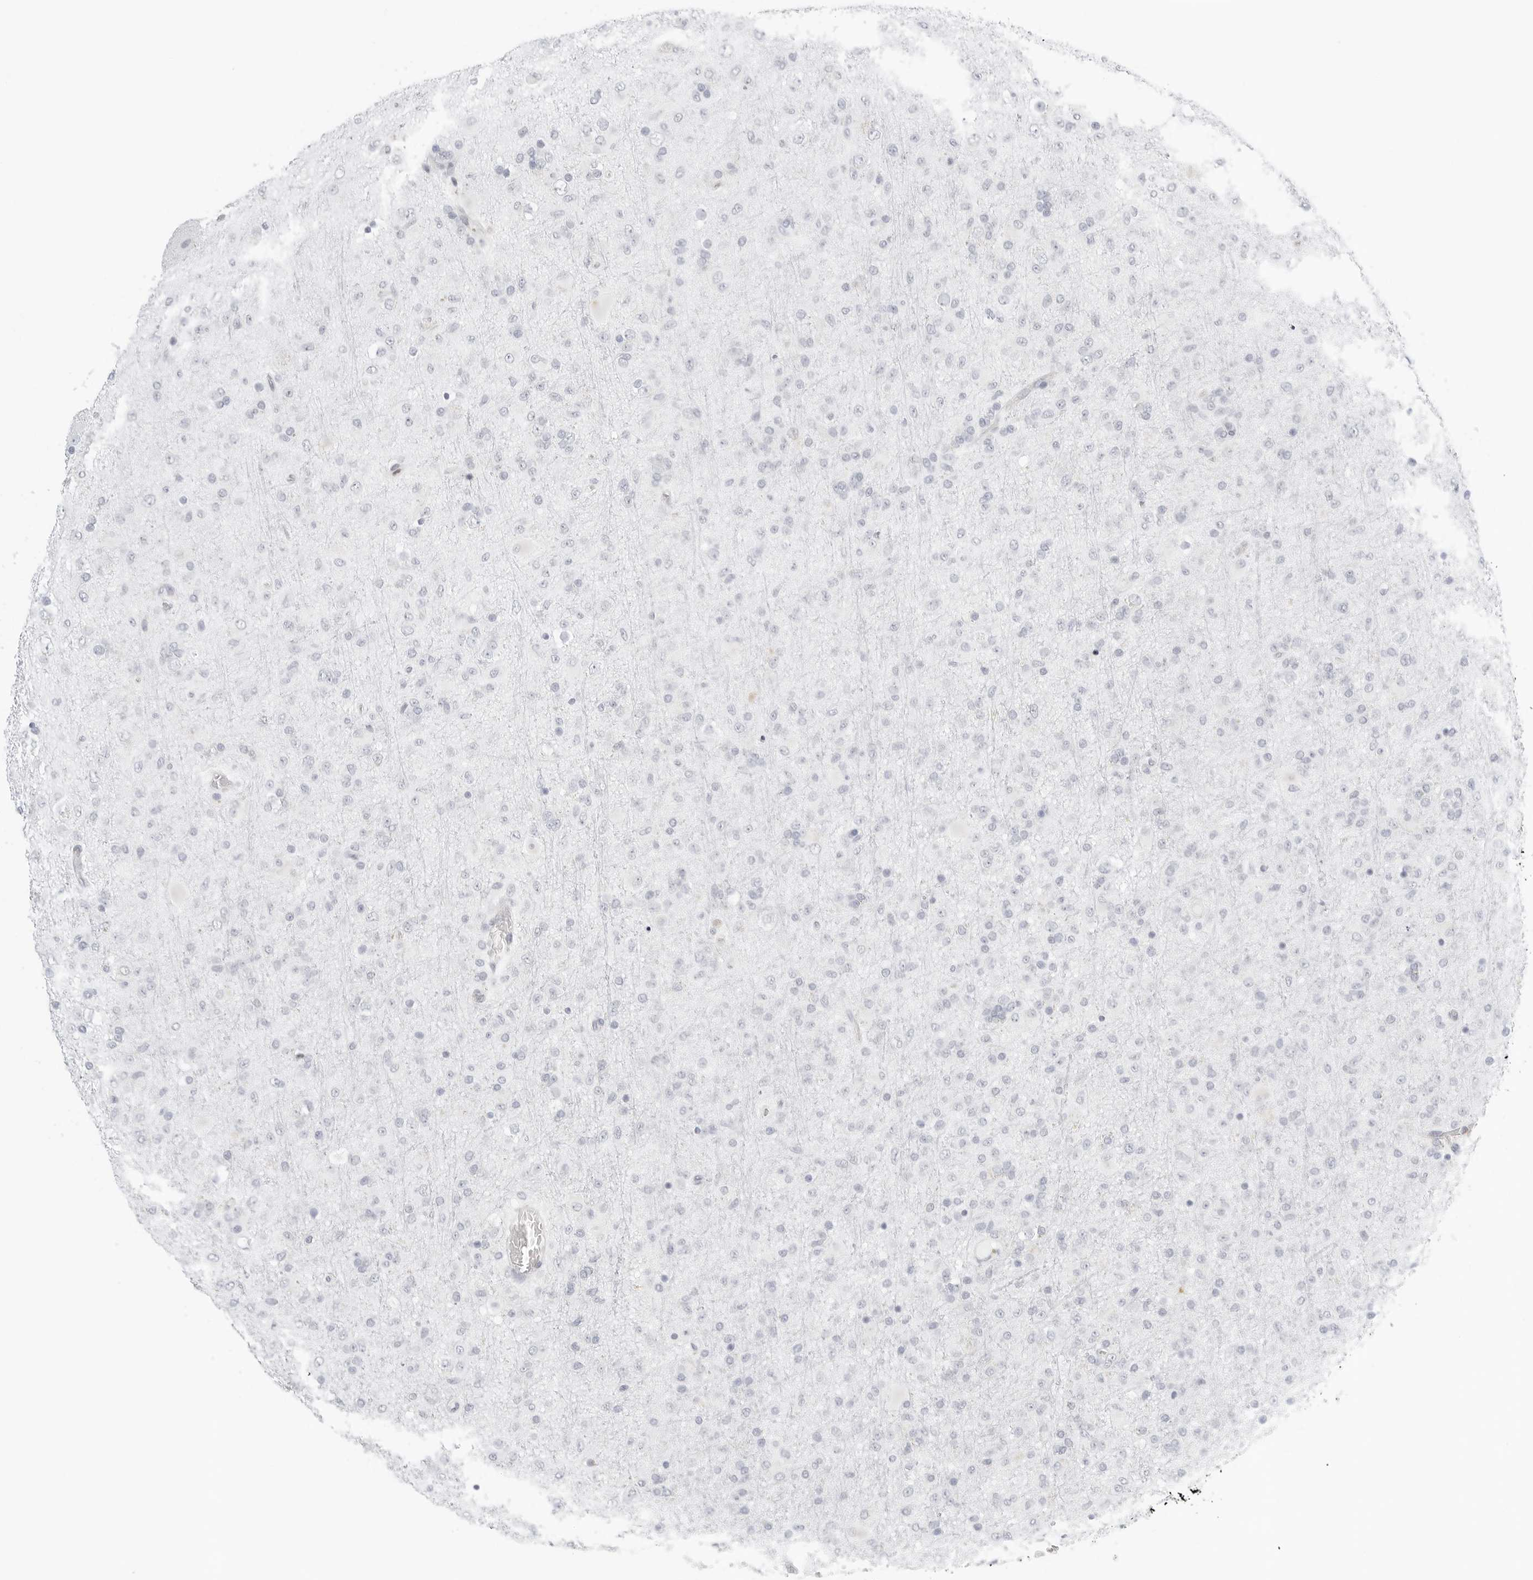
{"staining": {"intensity": "negative", "quantity": "none", "location": "none"}, "tissue": "glioma", "cell_type": "Tumor cells", "image_type": "cancer", "snomed": [{"axis": "morphology", "description": "Glioma, malignant, Low grade"}, {"axis": "topography", "description": "Brain"}], "caption": "High magnification brightfield microscopy of malignant glioma (low-grade) stained with DAB (3,3'-diaminobenzidine) (brown) and counterstained with hematoxylin (blue): tumor cells show no significant positivity.", "gene": "THEM4", "patient": {"sex": "male", "age": 65}}